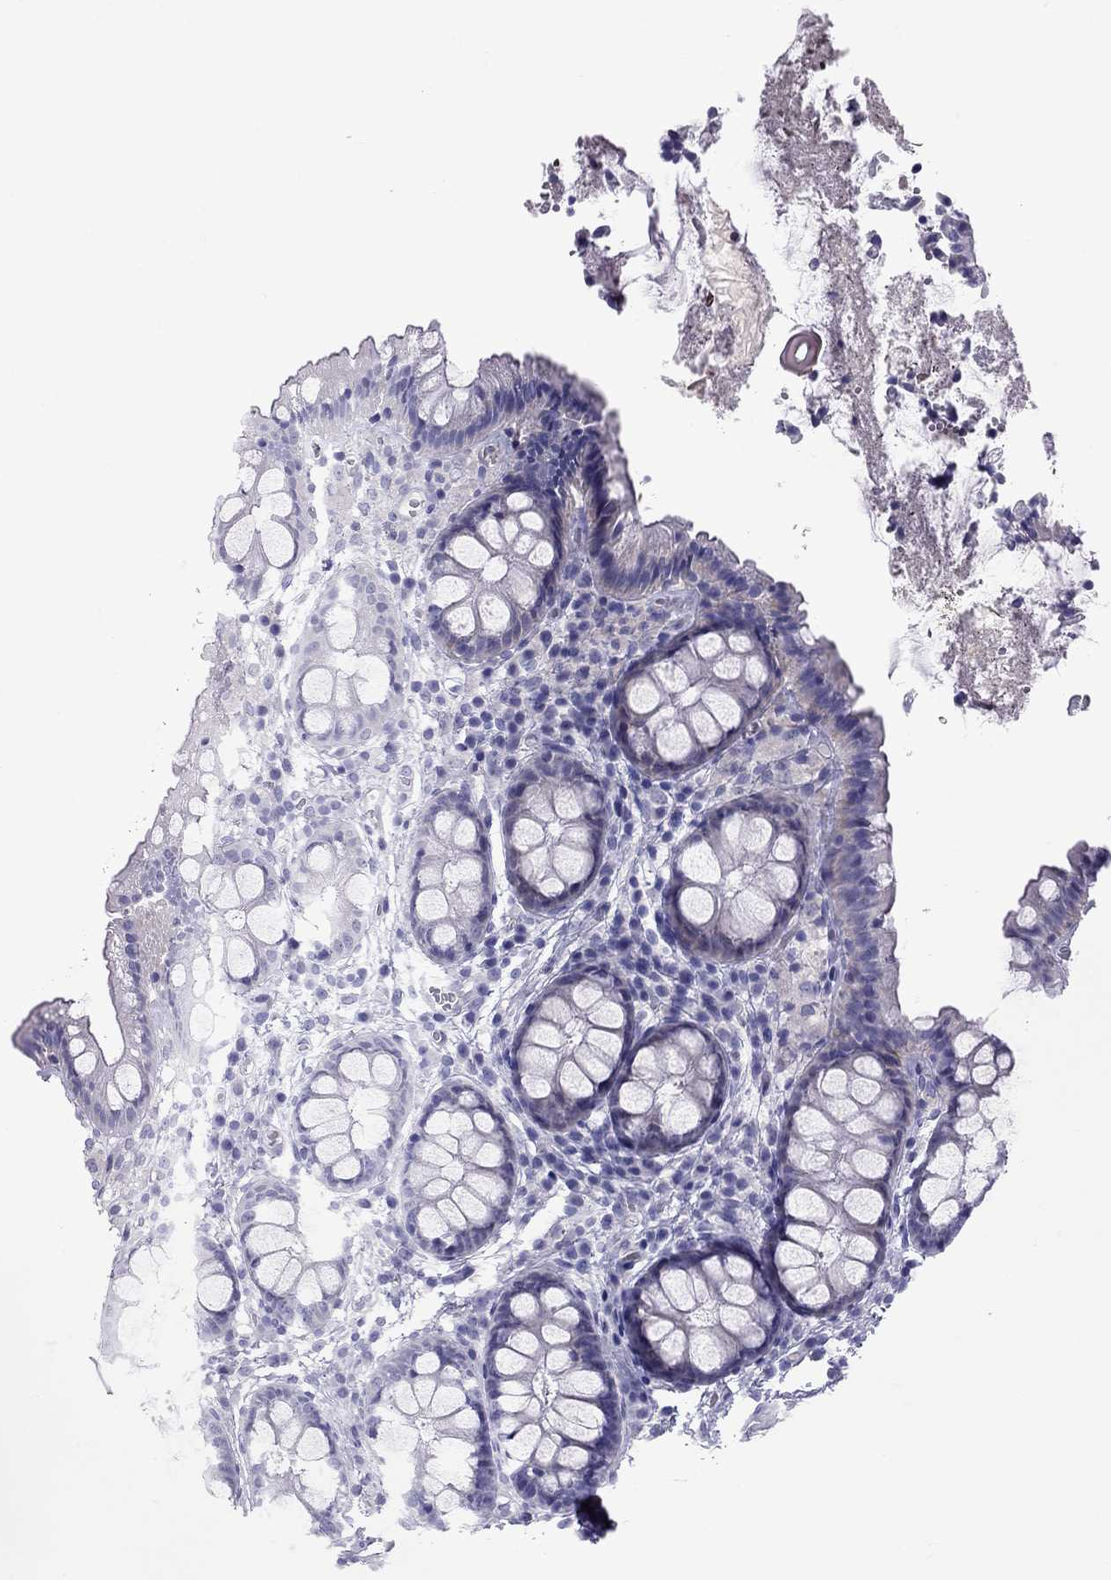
{"staining": {"intensity": "negative", "quantity": "none", "location": "none"}, "tissue": "colon", "cell_type": "Endothelial cells", "image_type": "normal", "snomed": [{"axis": "morphology", "description": "Normal tissue, NOS"}, {"axis": "topography", "description": "Colon"}], "caption": "Benign colon was stained to show a protein in brown. There is no significant expression in endothelial cells.", "gene": "FSCN3", "patient": {"sex": "female", "age": 86}}